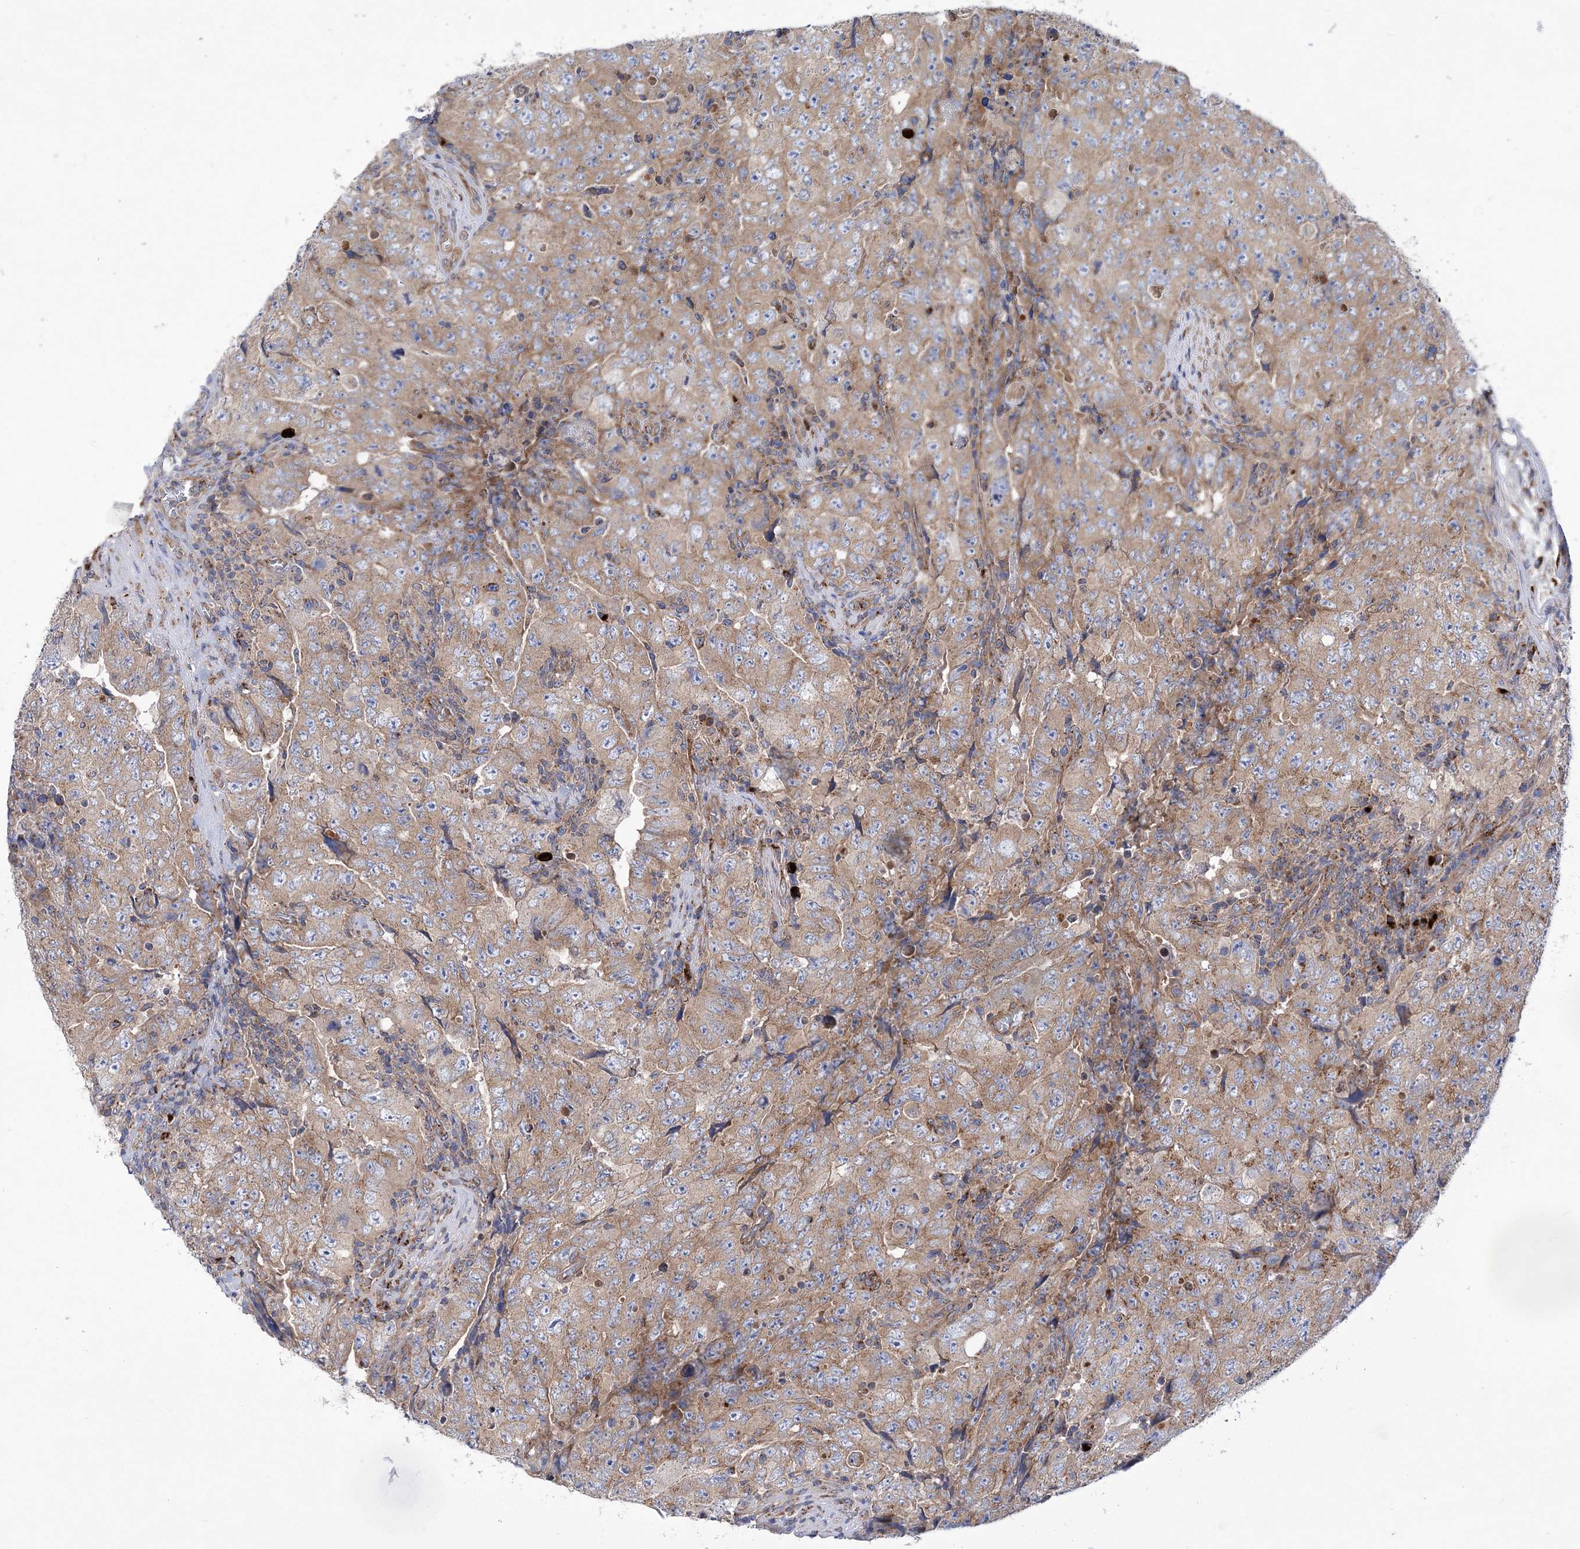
{"staining": {"intensity": "weak", "quantity": ">75%", "location": "cytoplasmic/membranous"}, "tissue": "testis cancer", "cell_type": "Tumor cells", "image_type": "cancer", "snomed": [{"axis": "morphology", "description": "Carcinoma, Embryonal, NOS"}, {"axis": "topography", "description": "Testis"}], "caption": "Testis cancer (embryonal carcinoma) stained for a protein (brown) demonstrates weak cytoplasmic/membranous positive staining in approximately >75% of tumor cells.", "gene": "COPB2", "patient": {"sex": "male", "age": 26}}